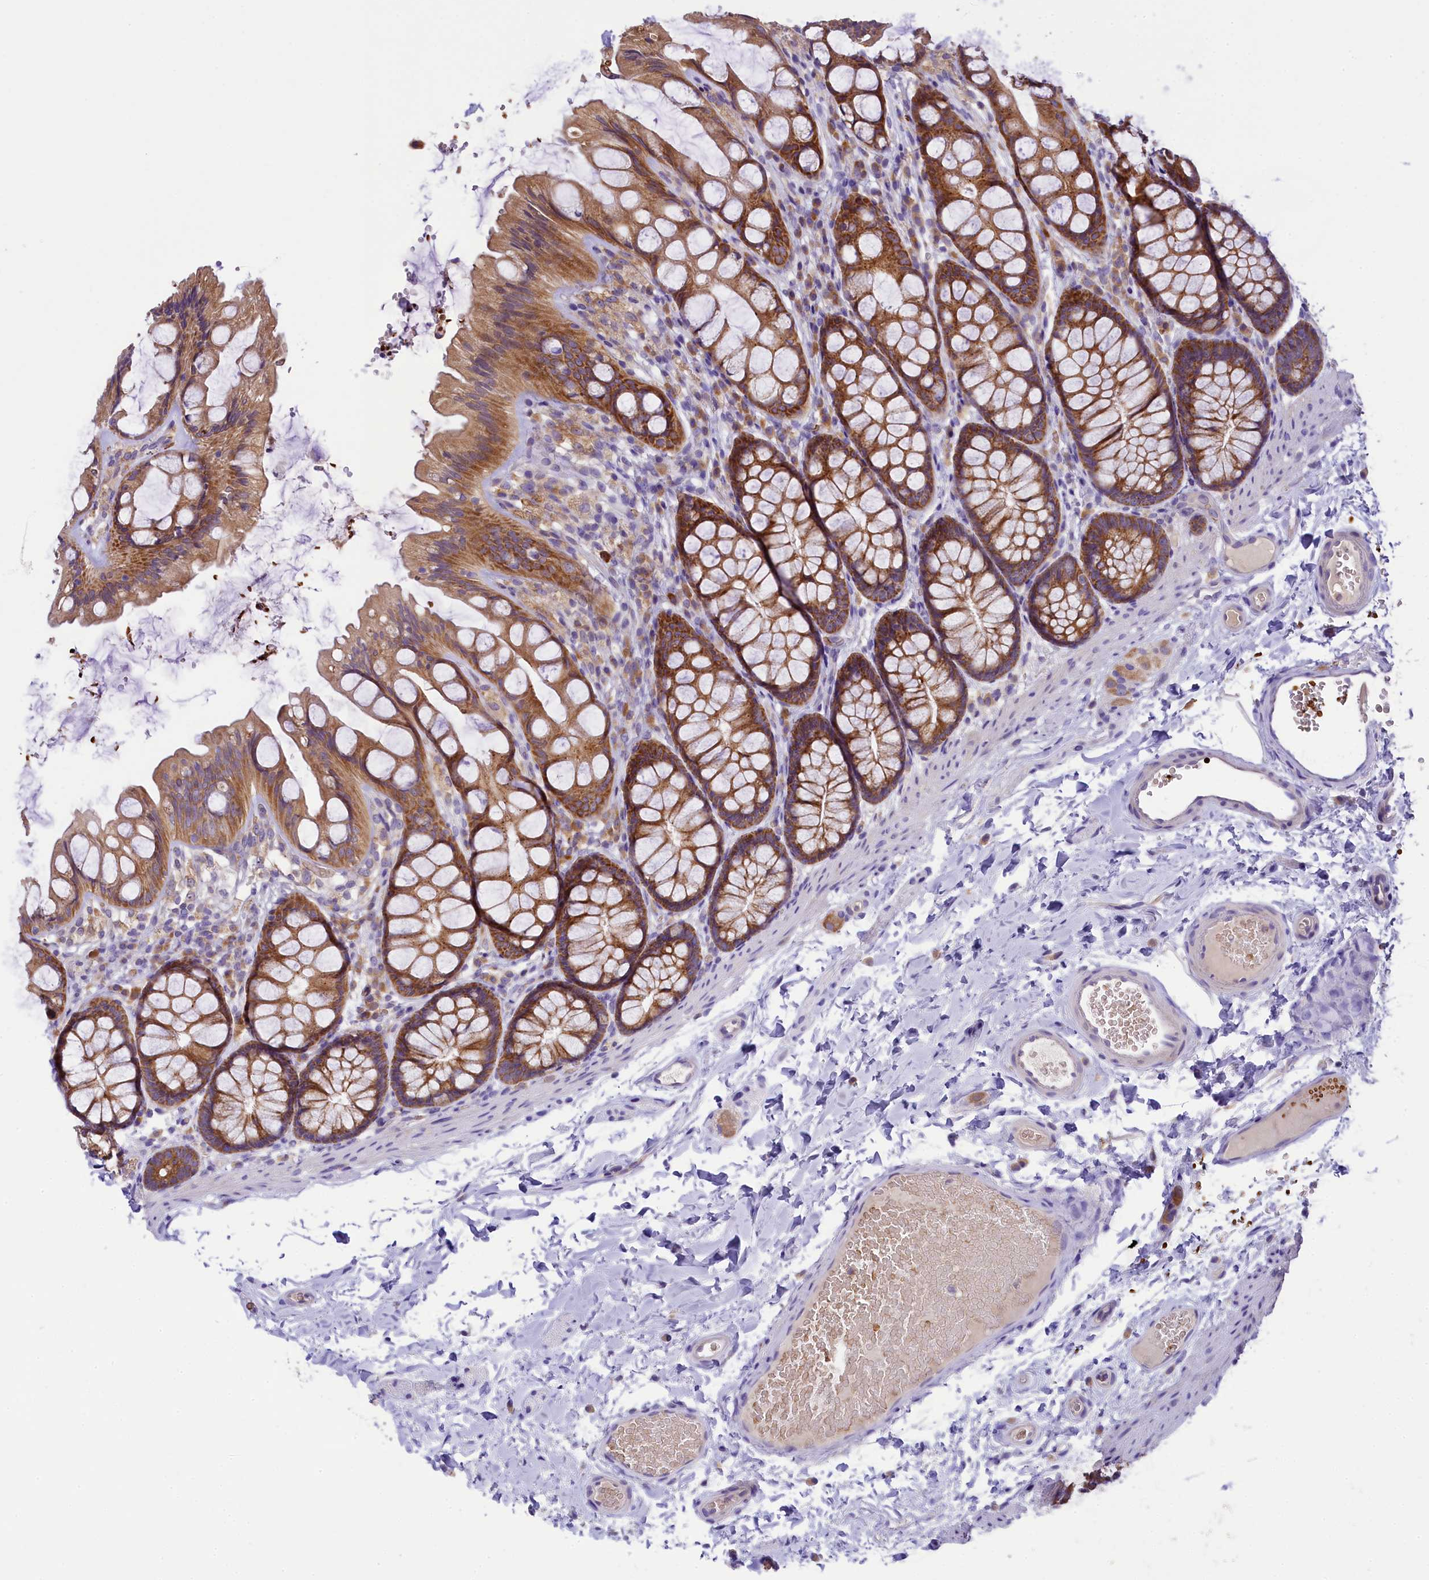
{"staining": {"intensity": "weak", "quantity": ">75%", "location": "cytoplasmic/membranous"}, "tissue": "colon", "cell_type": "Endothelial cells", "image_type": "normal", "snomed": [{"axis": "morphology", "description": "Normal tissue, NOS"}, {"axis": "topography", "description": "Colon"}], "caption": "Immunohistochemical staining of unremarkable human colon displays >75% levels of weak cytoplasmic/membranous protein staining in approximately >75% of endothelial cells.", "gene": "LARP4", "patient": {"sex": "male", "age": 47}}